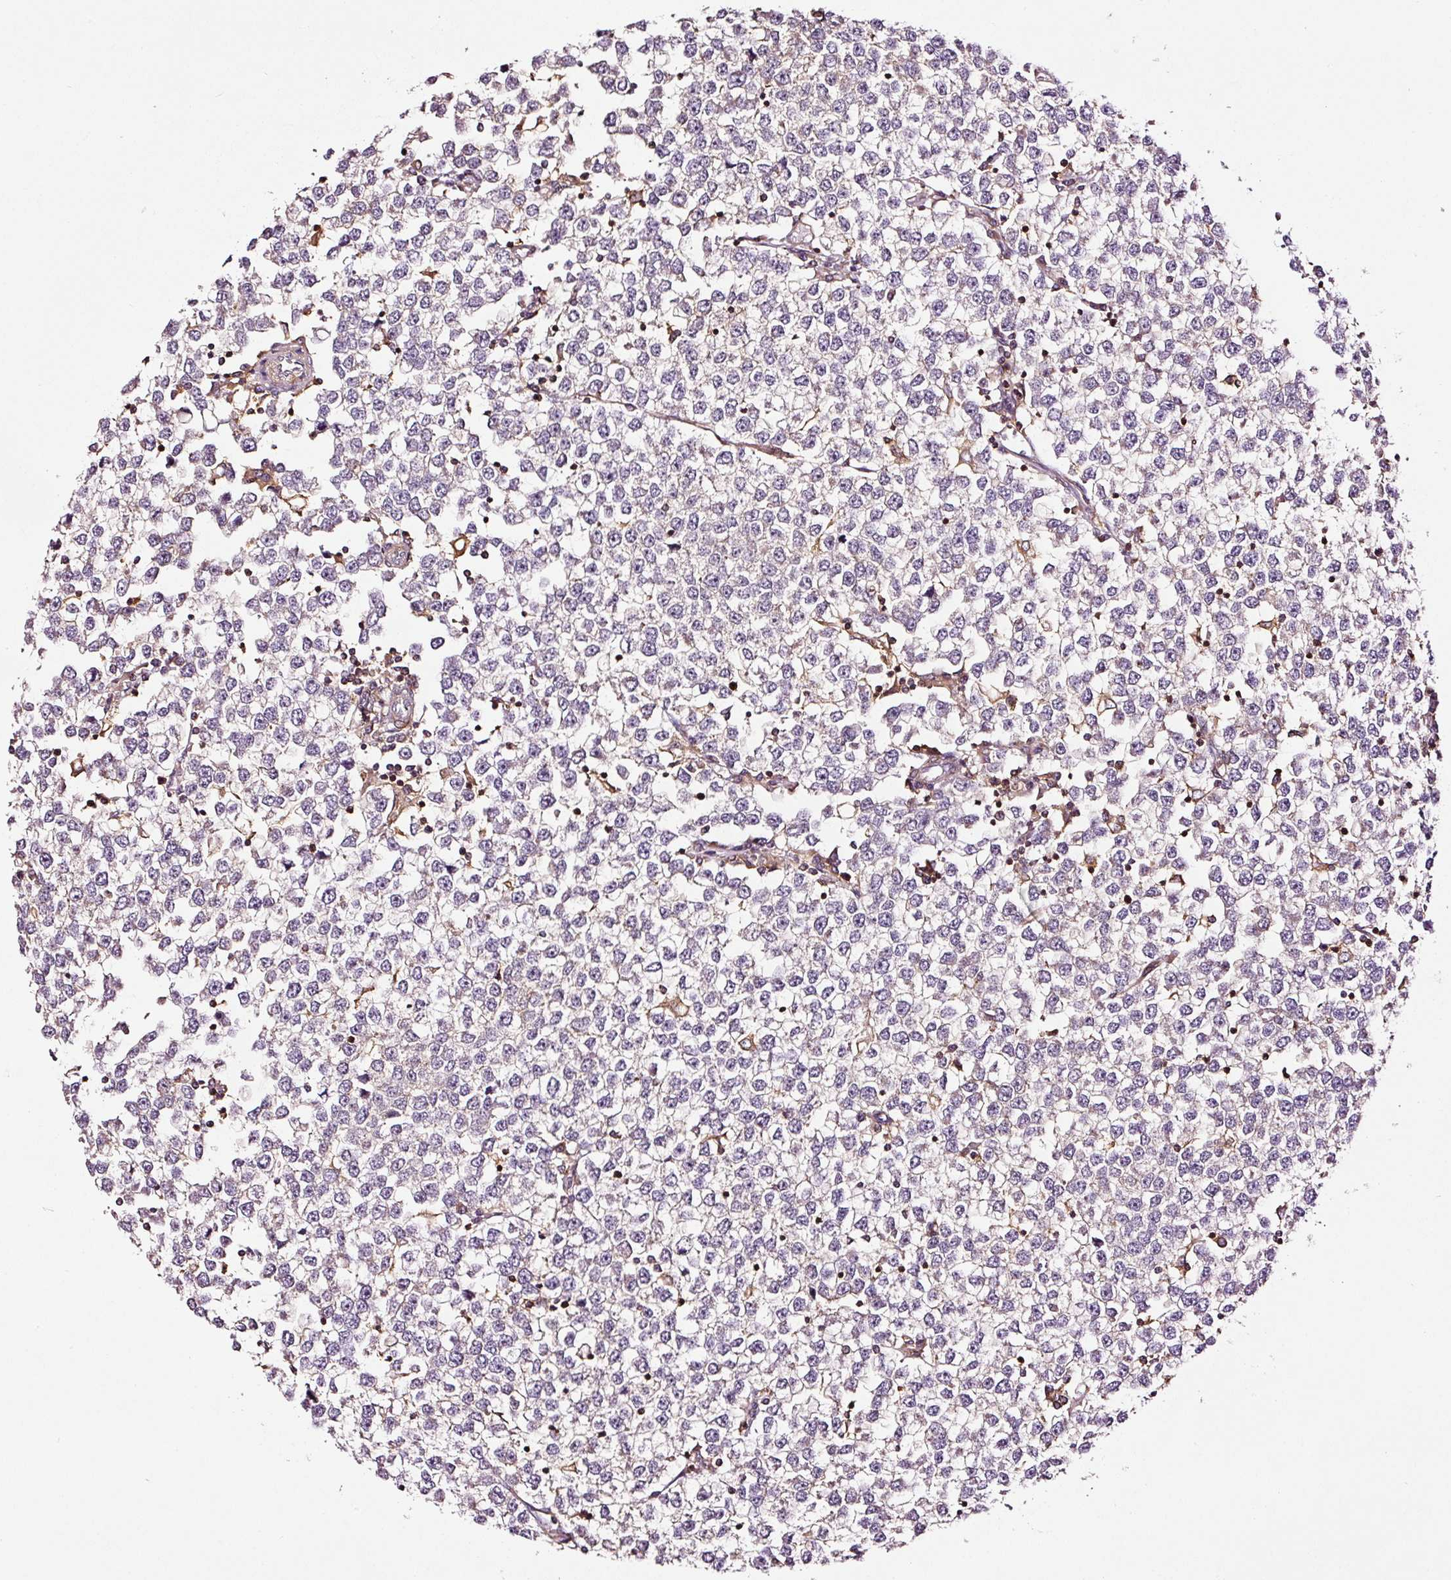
{"staining": {"intensity": "negative", "quantity": "none", "location": "none"}, "tissue": "testis cancer", "cell_type": "Tumor cells", "image_type": "cancer", "snomed": [{"axis": "morphology", "description": "Seminoma, NOS"}, {"axis": "topography", "description": "Testis"}], "caption": "A photomicrograph of seminoma (testis) stained for a protein demonstrates no brown staining in tumor cells. (DAB (3,3'-diaminobenzidine) immunohistochemistry (IHC) with hematoxylin counter stain).", "gene": "METAP1", "patient": {"sex": "male", "age": 65}}